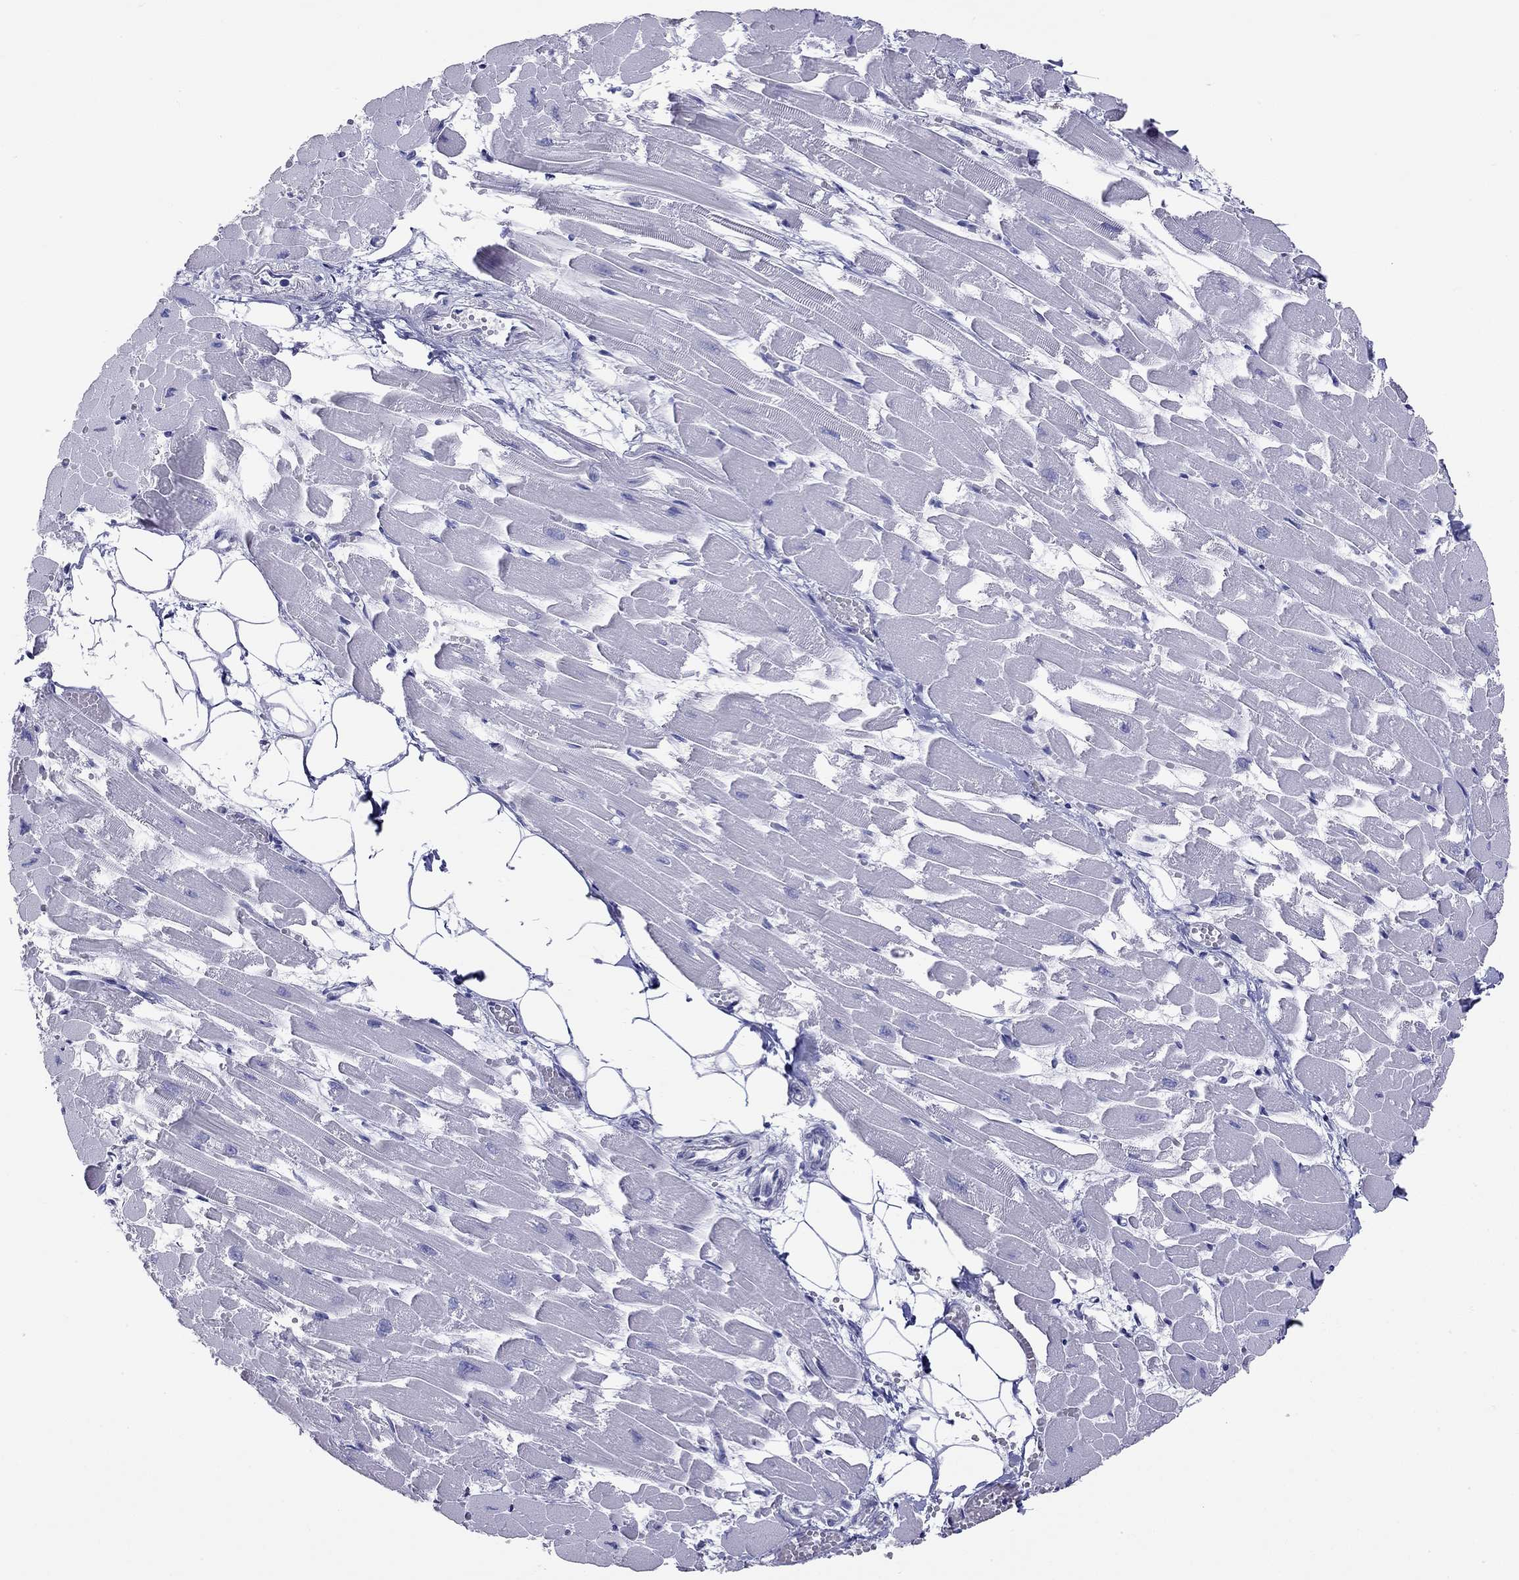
{"staining": {"intensity": "negative", "quantity": "none", "location": "none"}, "tissue": "heart muscle", "cell_type": "Cardiomyocytes", "image_type": "normal", "snomed": [{"axis": "morphology", "description": "Normal tissue, NOS"}, {"axis": "topography", "description": "Heart"}], "caption": "Cardiomyocytes show no significant staining in unremarkable heart muscle.", "gene": "DPY19L2", "patient": {"sex": "female", "age": 52}}